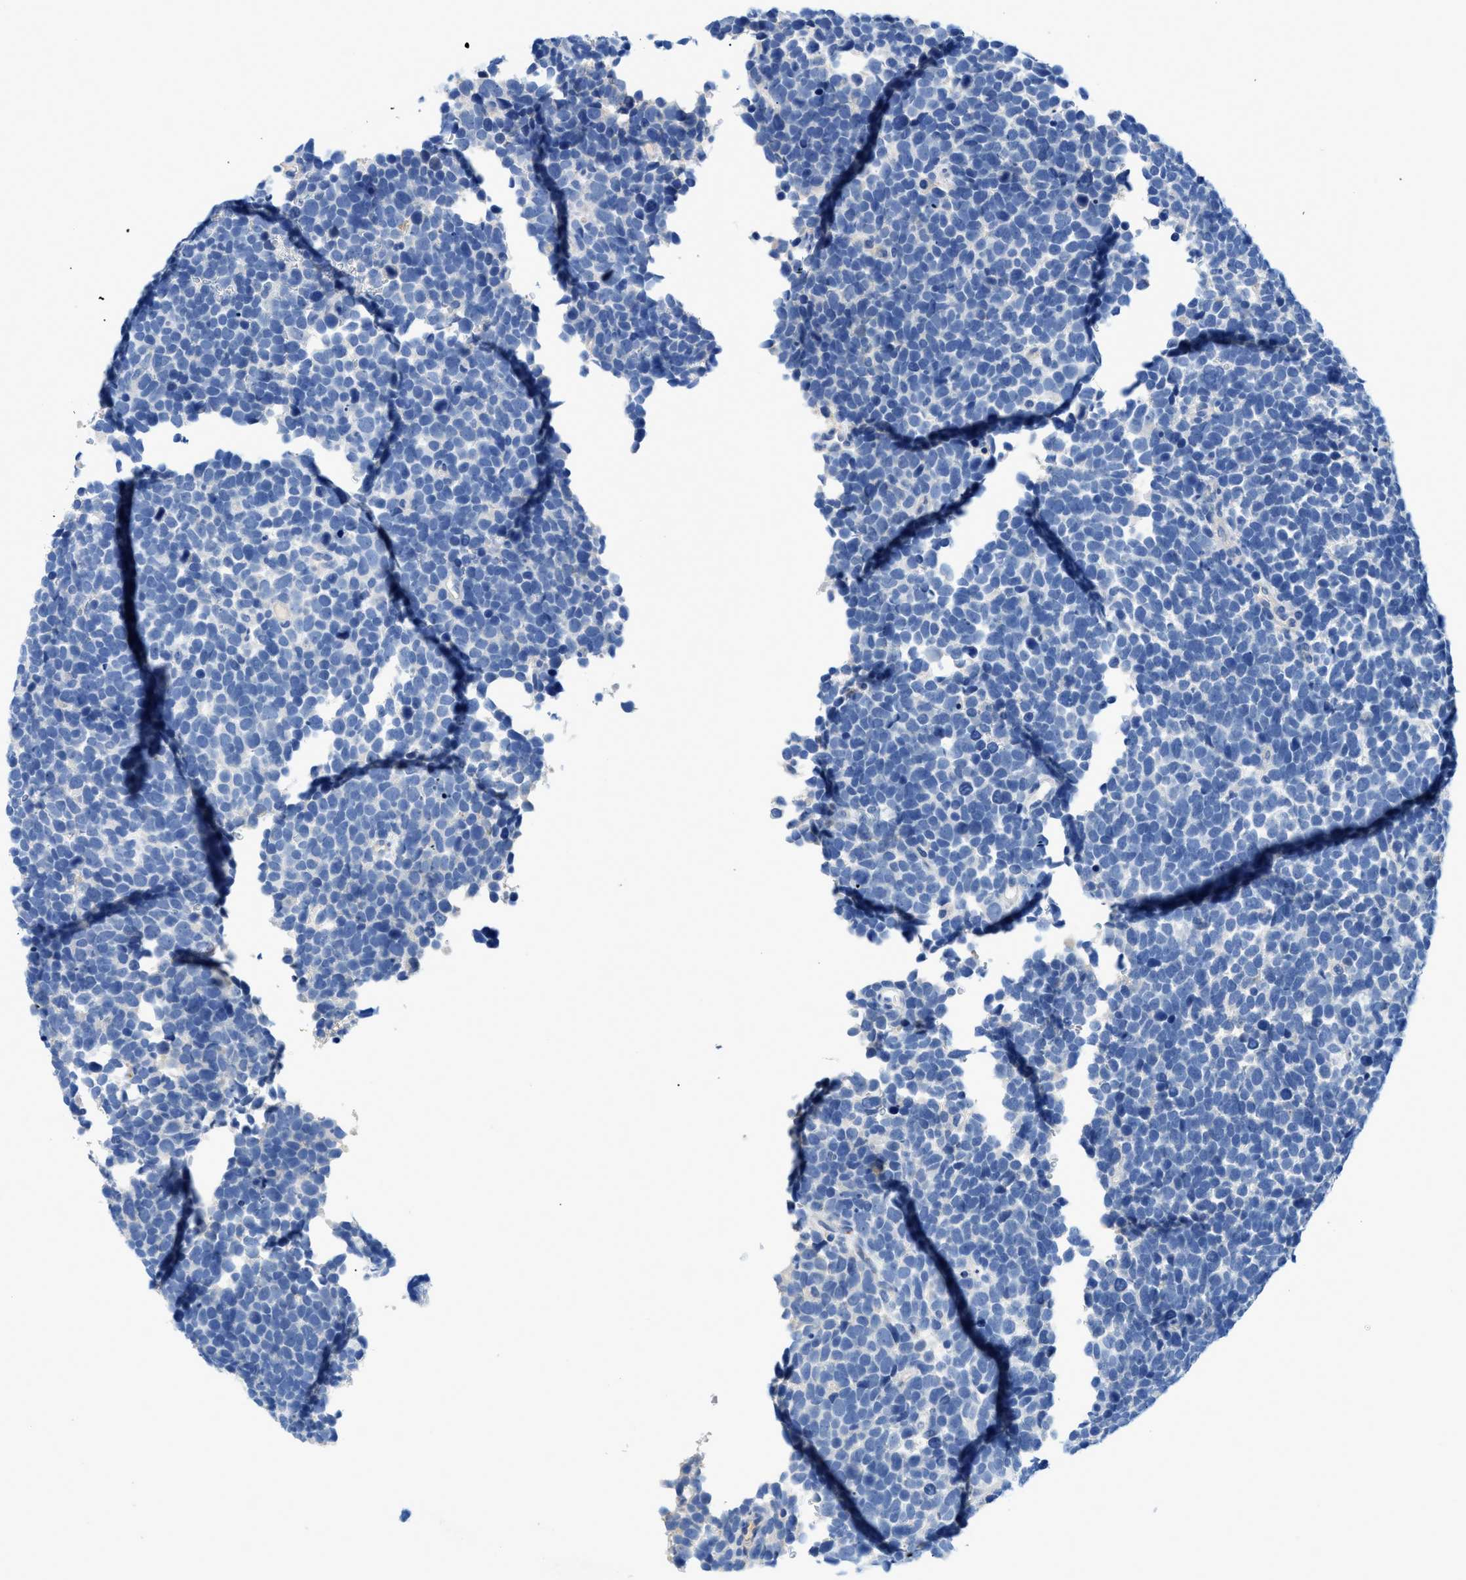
{"staining": {"intensity": "negative", "quantity": "none", "location": "none"}, "tissue": "urothelial cancer", "cell_type": "Tumor cells", "image_type": "cancer", "snomed": [{"axis": "morphology", "description": "Urothelial carcinoma, High grade"}, {"axis": "topography", "description": "Urinary bladder"}], "caption": "The image shows no staining of tumor cells in urothelial cancer. Nuclei are stained in blue.", "gene": "SLC10A6", "patient": {"sex": "female", "age": 82}}